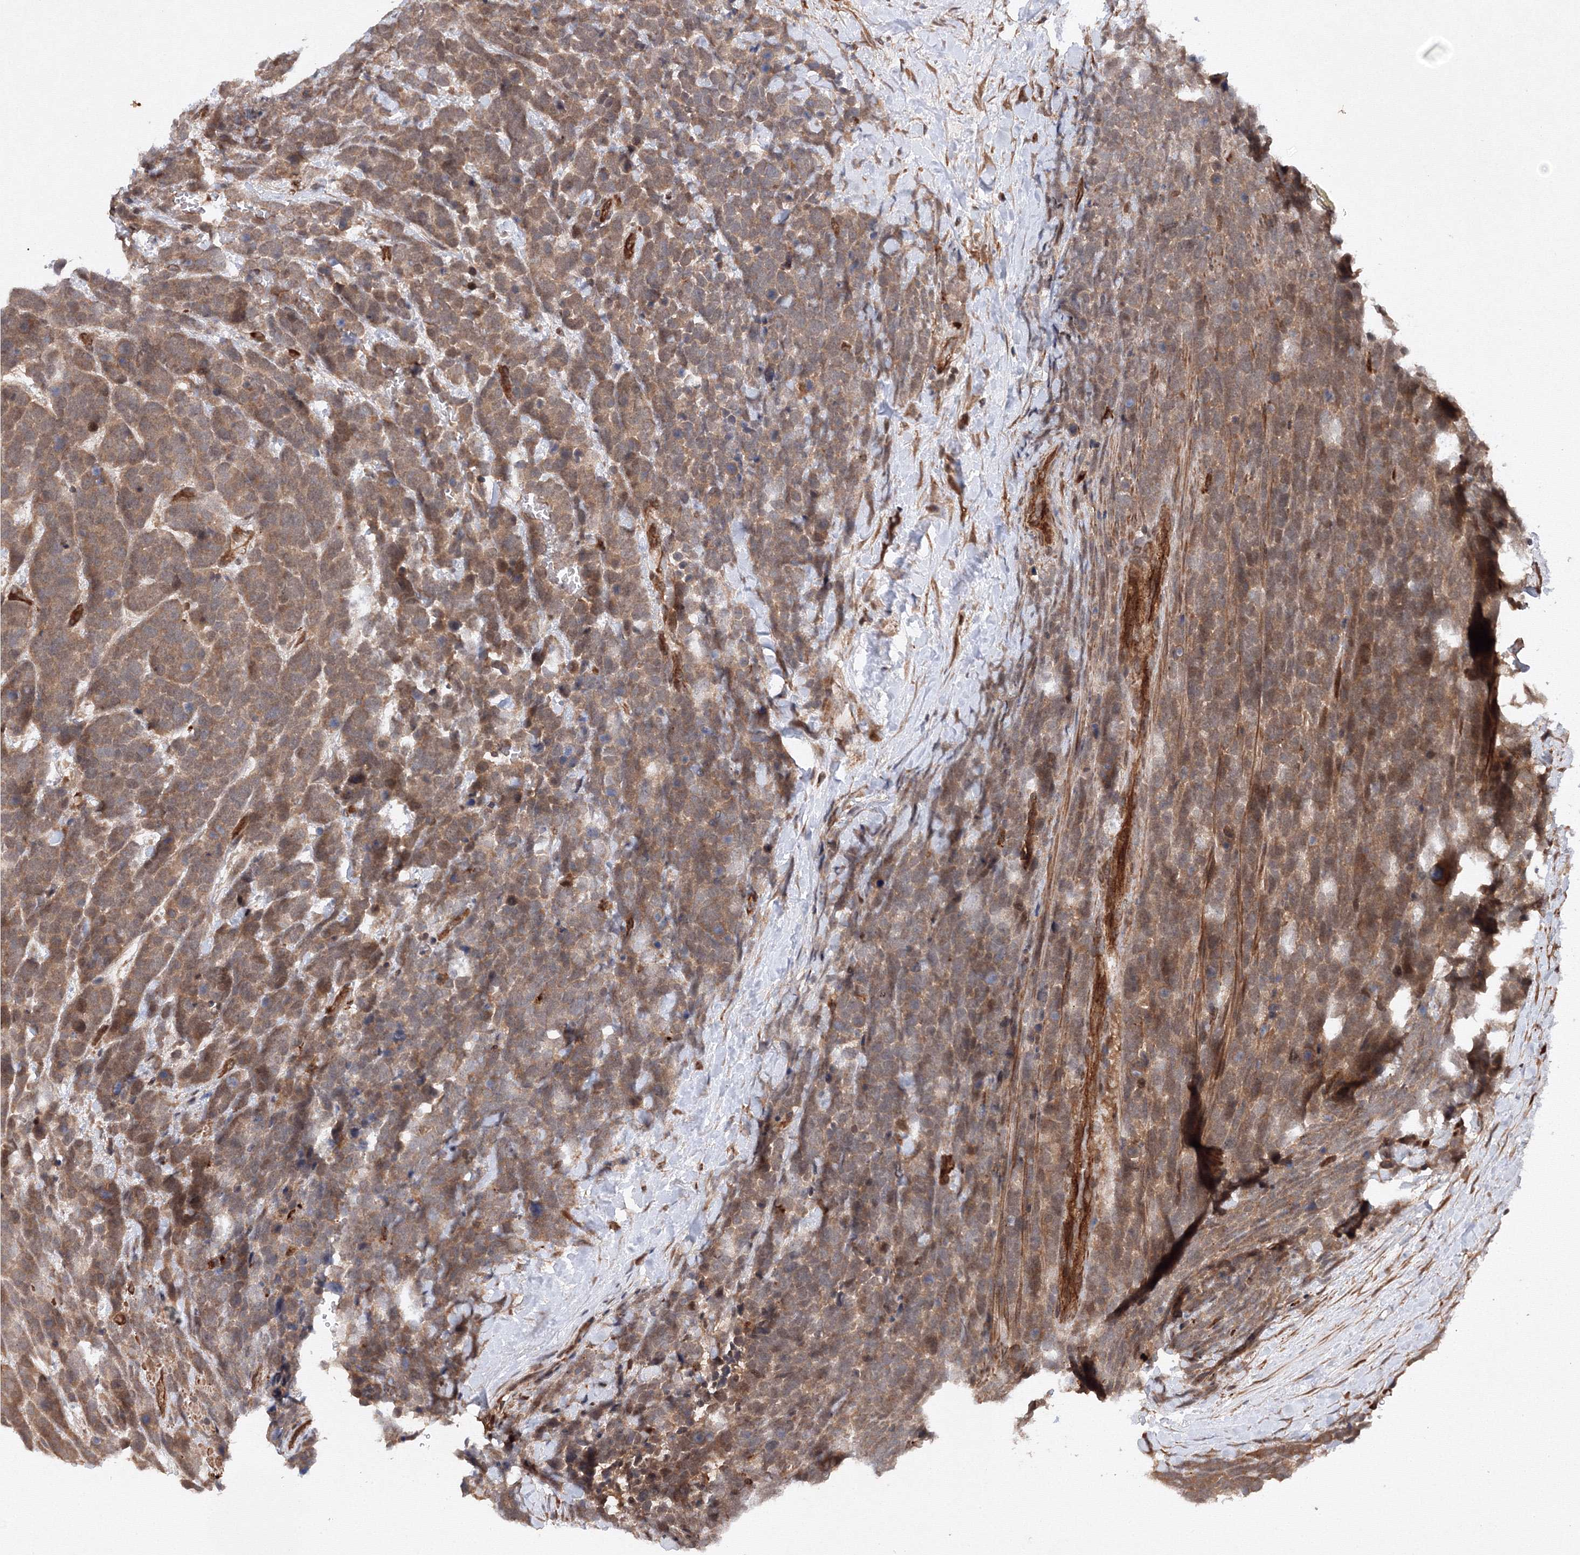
{"staining": {"intensity": "moderate", "quantity": ">75%", "location": "cytoplasmic/membranous"}, "tissue": "urothelial cancer", "cell_type": "Tumor cells", "image_type": "cancer", "snomed": [{"axis": "morphology", "description": "Urothelial carcinoma, High grade"}, {"axis": "topography", "description": "Urinary bladder"}], "caption": "DAB immunohistochemical staining of human urothelial cancer reveals moderate cytoplasmic/membranous protein expression in approximately >75% of tumor cells.", "gene": "DCTD", "patient": {"sex": "female", "age": 82}}